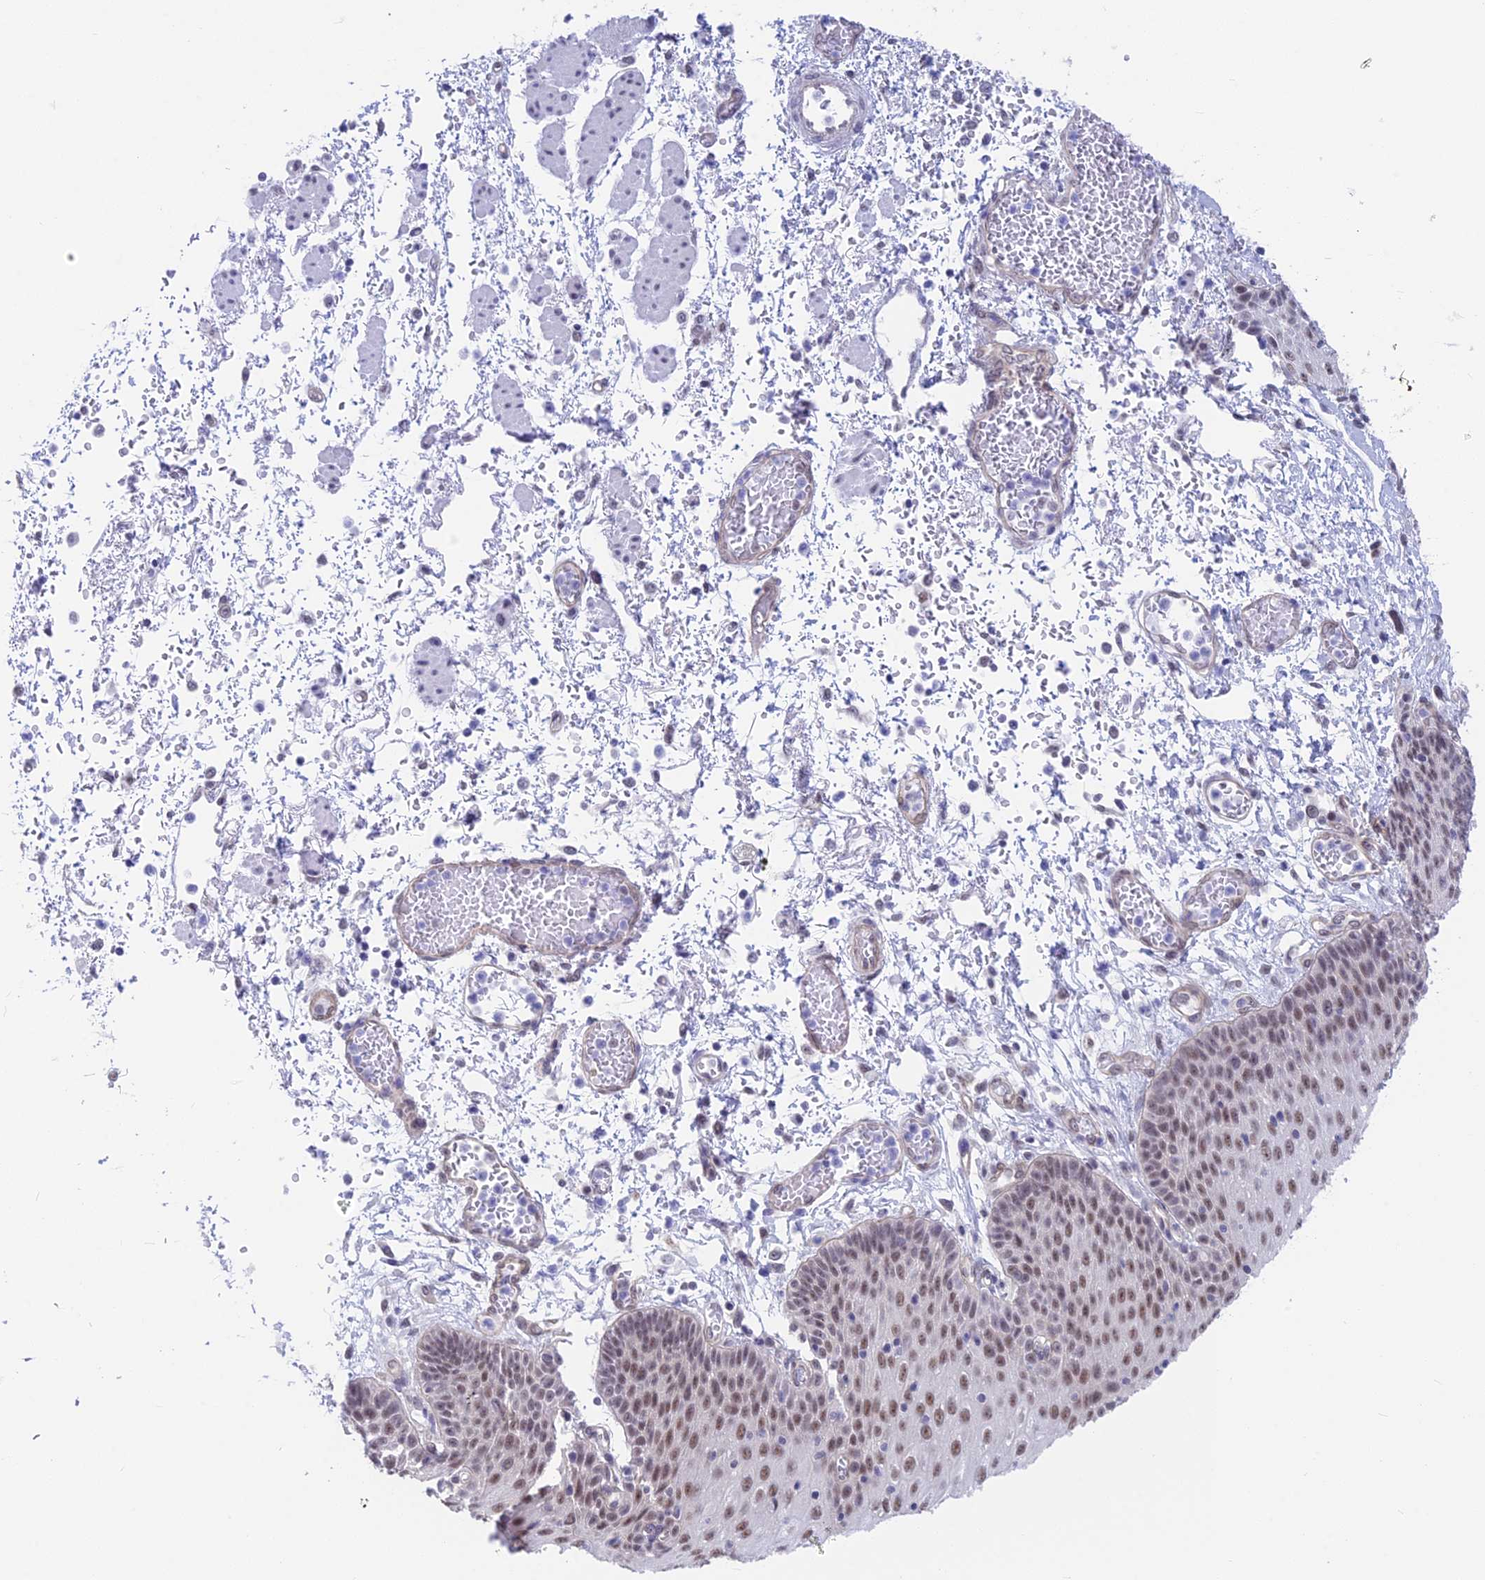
{"staining": {"intensity": "moderate", "quantity": "25%-75%", "location": "nuclear"}, "tissue": "esophagus", "cell_type": "Squamous epithelial cells", "image_type": "normal", "snomed": [{"axis": "morphology", "description": "Normal tissue, NOS"}, {"axis": "topography", "description": "Esophagus"}], "caption": "Moderate nuclear staining is present in approximately 25%-75% of squamous epithelial cells in benign esophagus.", "gene": "SRSF5", "patient": {"sex": "male", "age": 81}}